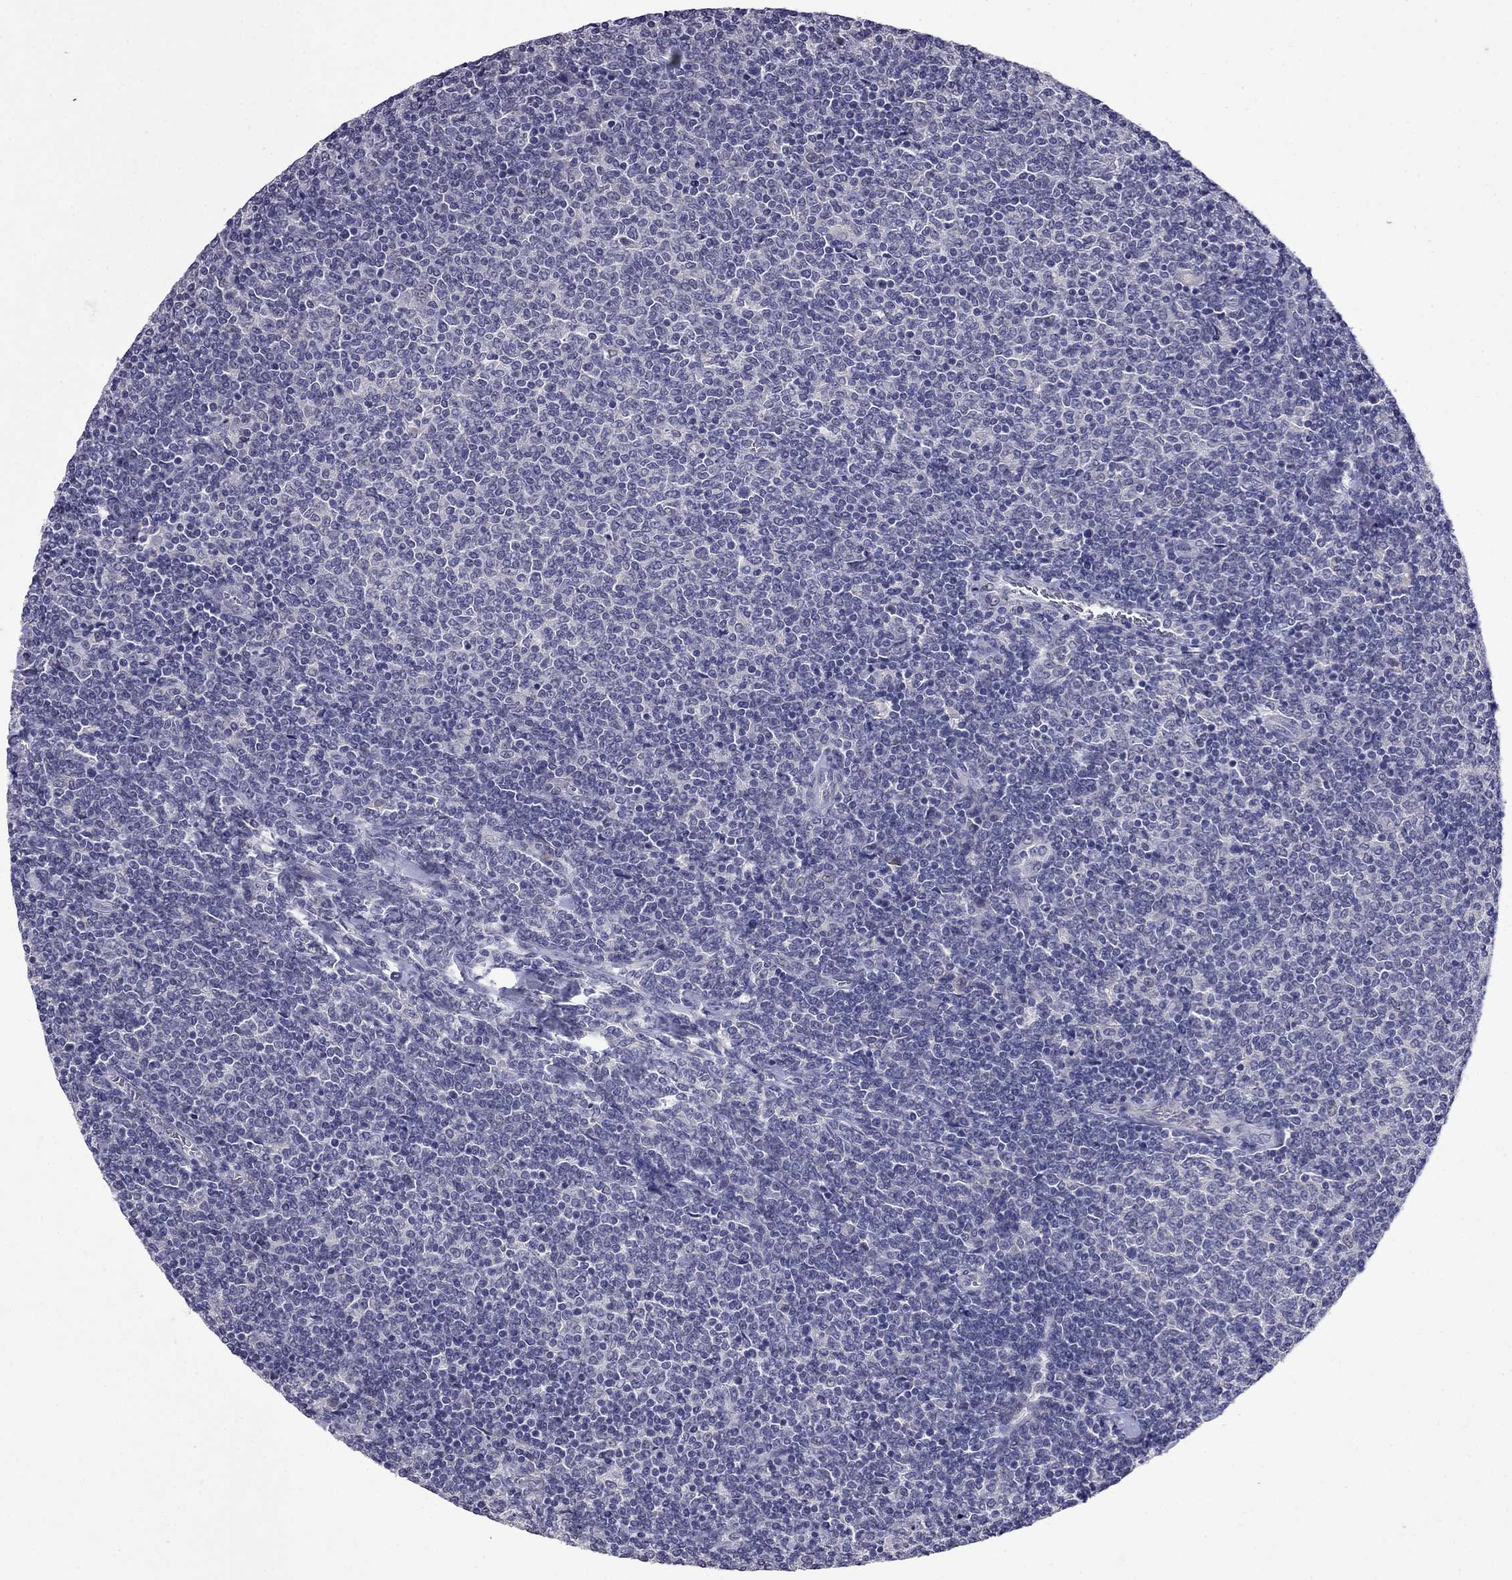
{"staining": {"intensity": "negative", "quantity": "none", "location": "none"}, "tissue": "lymphoma", "cell_type": "Tumor cells", "image_type": "cancer", "snomed": [{"axis": "morphology", "description": "Malignant lymphoma, non-Hodgkin's type, Low grade"}, {"axis": "topography", "description": "Lymph node"}], "caption": "This is a histopathology image of immunohistochemistry staining of lymphoma, which shows no expression in tumor cells.", "gene": "STAR", "patient": {"sex": "male", "age": 52}}